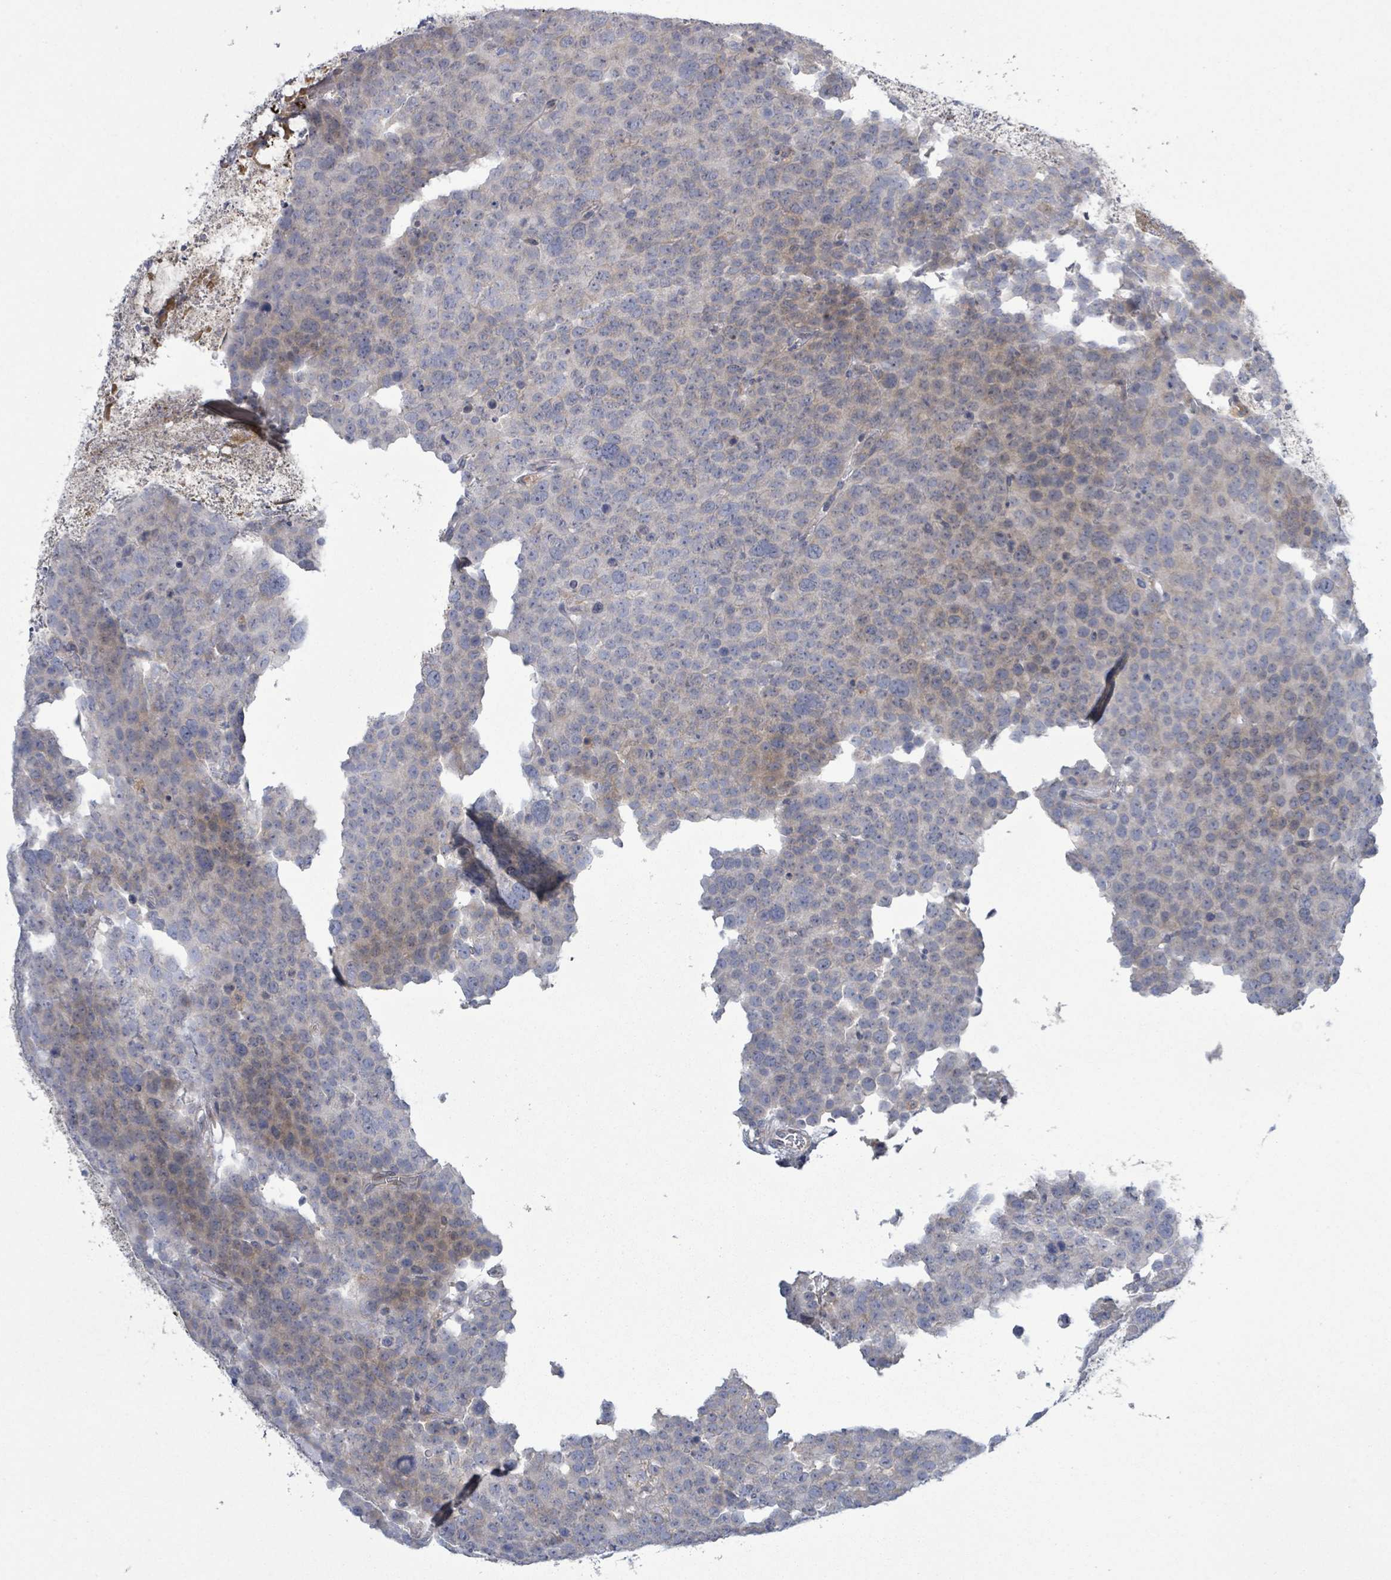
{"staining": {"intensity": "weak", "quantity": "<25%", "location": "cytoplasmic/membranous"}, "tissue": "testis cancer", "cell_type": "Tumor cells", "image_type": "cancer", "snomed": [{"axis": "morphology", "description": "Seminoma, NOS"}, {"axis": "topography", "description": "Testis"}], "caption": "IHC of human testis cancer reveals no positivity in tumor cells. (Brightfield microscopy of DAB (3,3'-diaminobenzidine) immunohistochemistry (IHC) at high magnification).", "gene": "ATP13A1", "patient": {"sex": "male", "age": 71}}